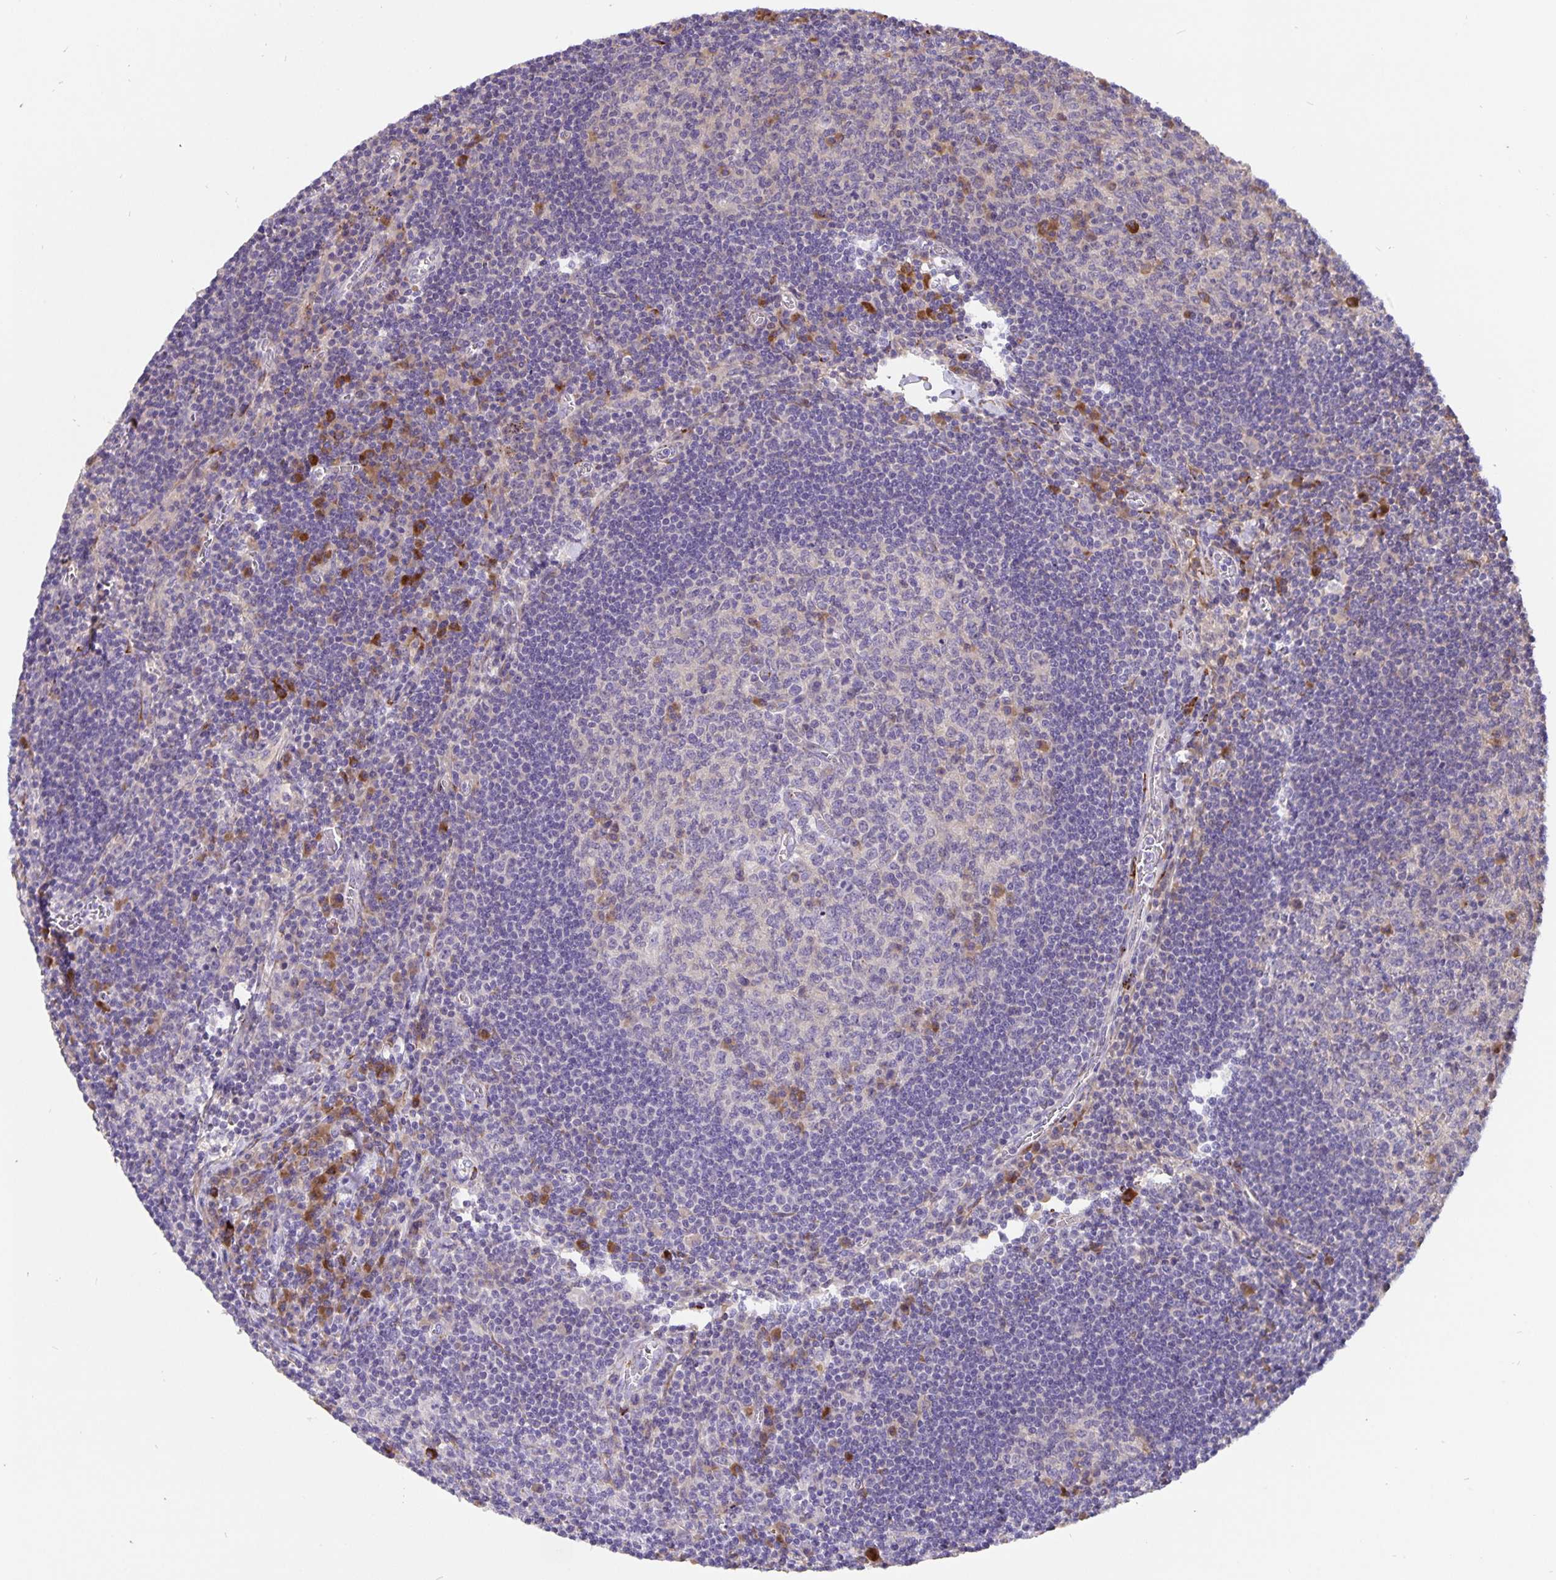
{"staining": {"intensity": "moderate", "quantity": "<25%", "location": "cytoplasmic/membranous"}, "tissue": "lymph node", "cell_type": "Germinal center cells", "image_type": "normal", "snomed": [{"axis": "morphology", "description": "Normal tissue, NOS"}, {"axis": "topography", "description": "Lymph node"}], "caption": "Approximately <25% of germinal center cells in unremarkable human lymph node demonstrate moderate cytoplasmic/membranous protein expression as visualized by brown immunohistochemical staining.", "gene": "EML6", "patient": {"sex": "male", "age": 67}}